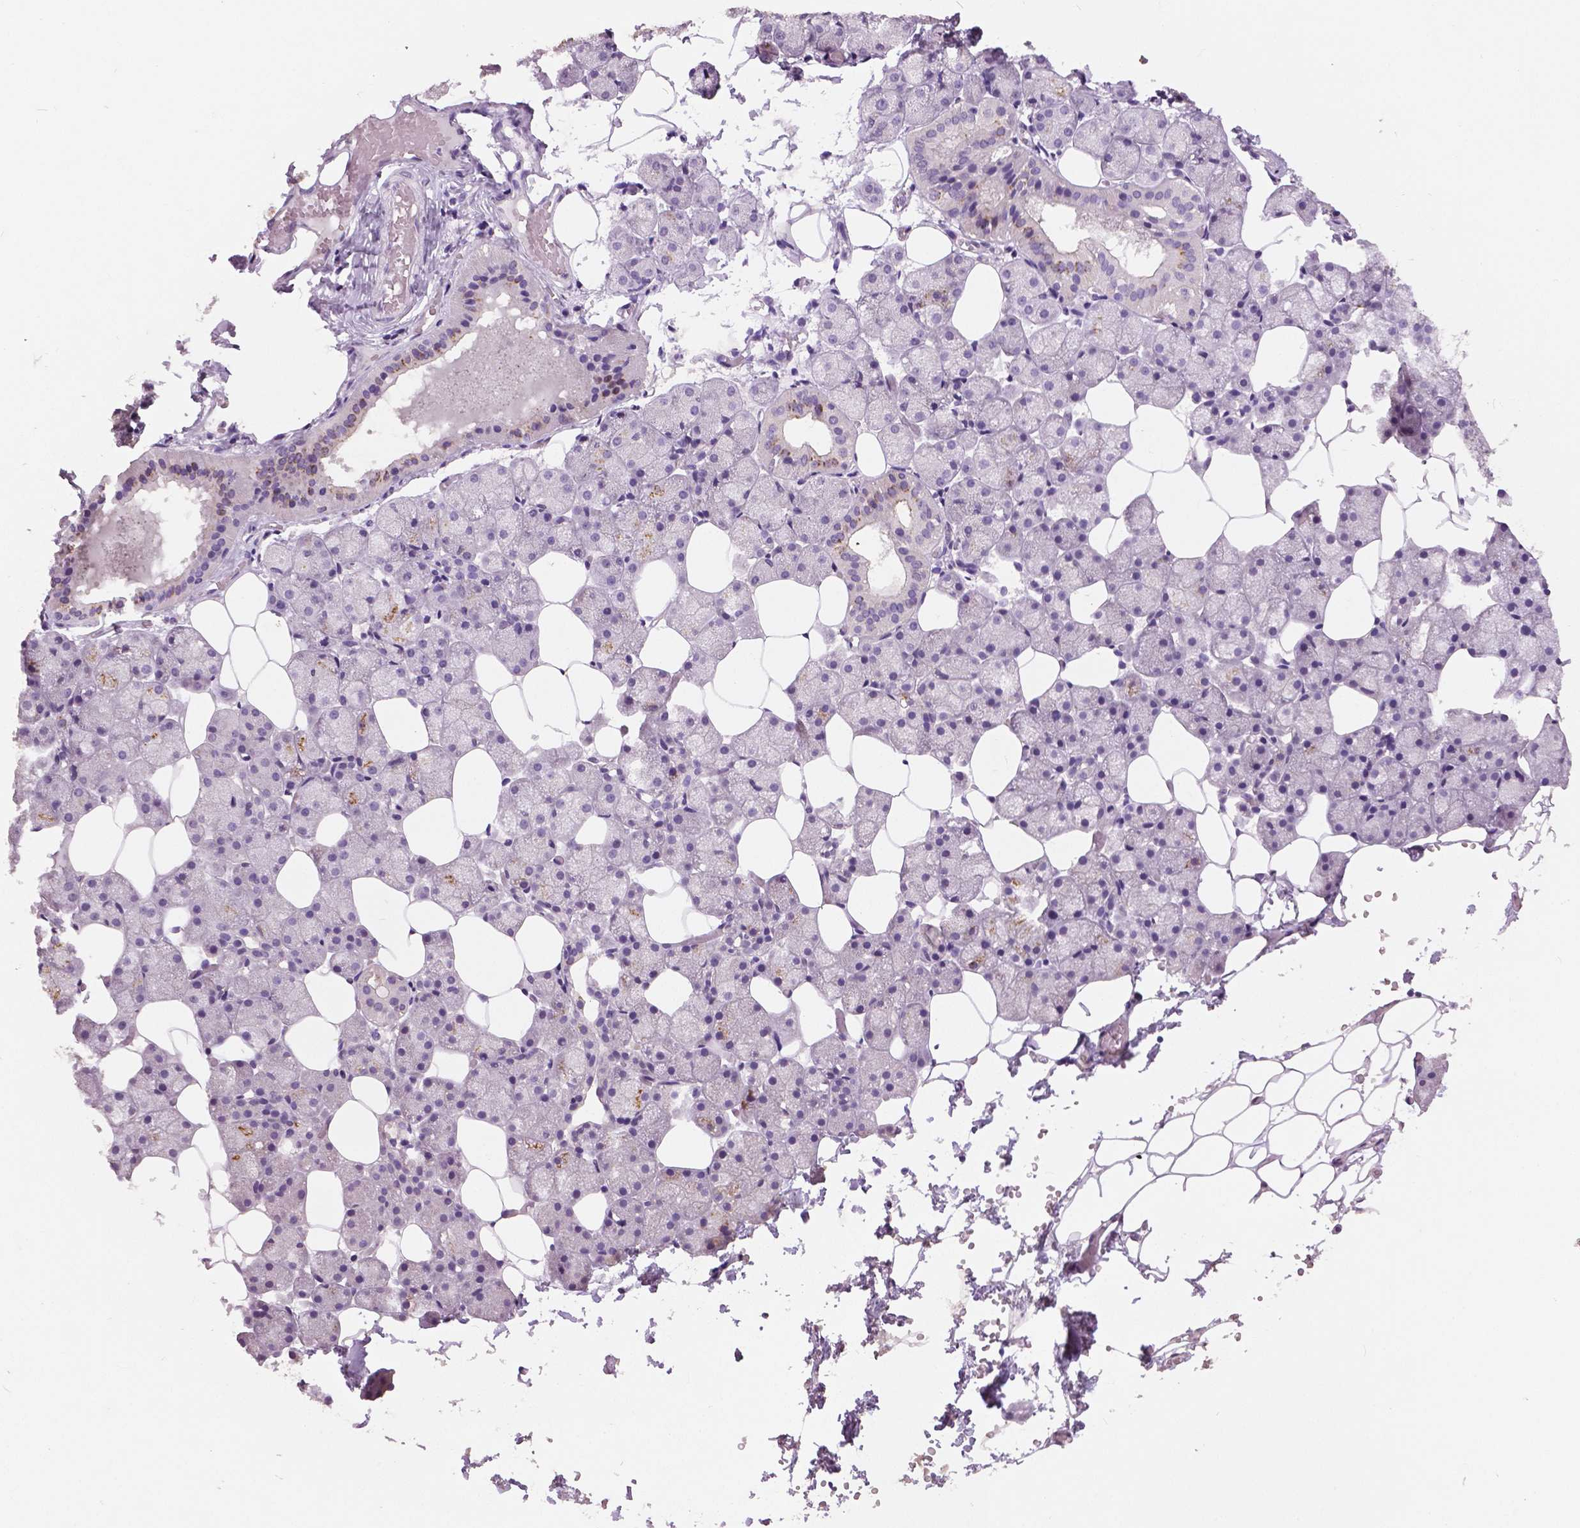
{"staining": {"intensity": "moderate", "quantity": "<25%", "location": "cytoplasmic/membranous"}, "tissue": "salivary gland", "cell_type": "Glandular cells", "image_type": "normal", "snomed": [{"axis": "morphology", "description": "Normal tissue, NOS"}, {"axis": "topography", "description": "Salivary gland"}], "caption": "An IHC image of normal tissue is shown. Protein staining in brown highlights moderate cytoplasmic/membranous positivity in salivary gland within glandular cells.", "gene": "GRIN2A", "patient": {"sex": "male", "age": 38}}